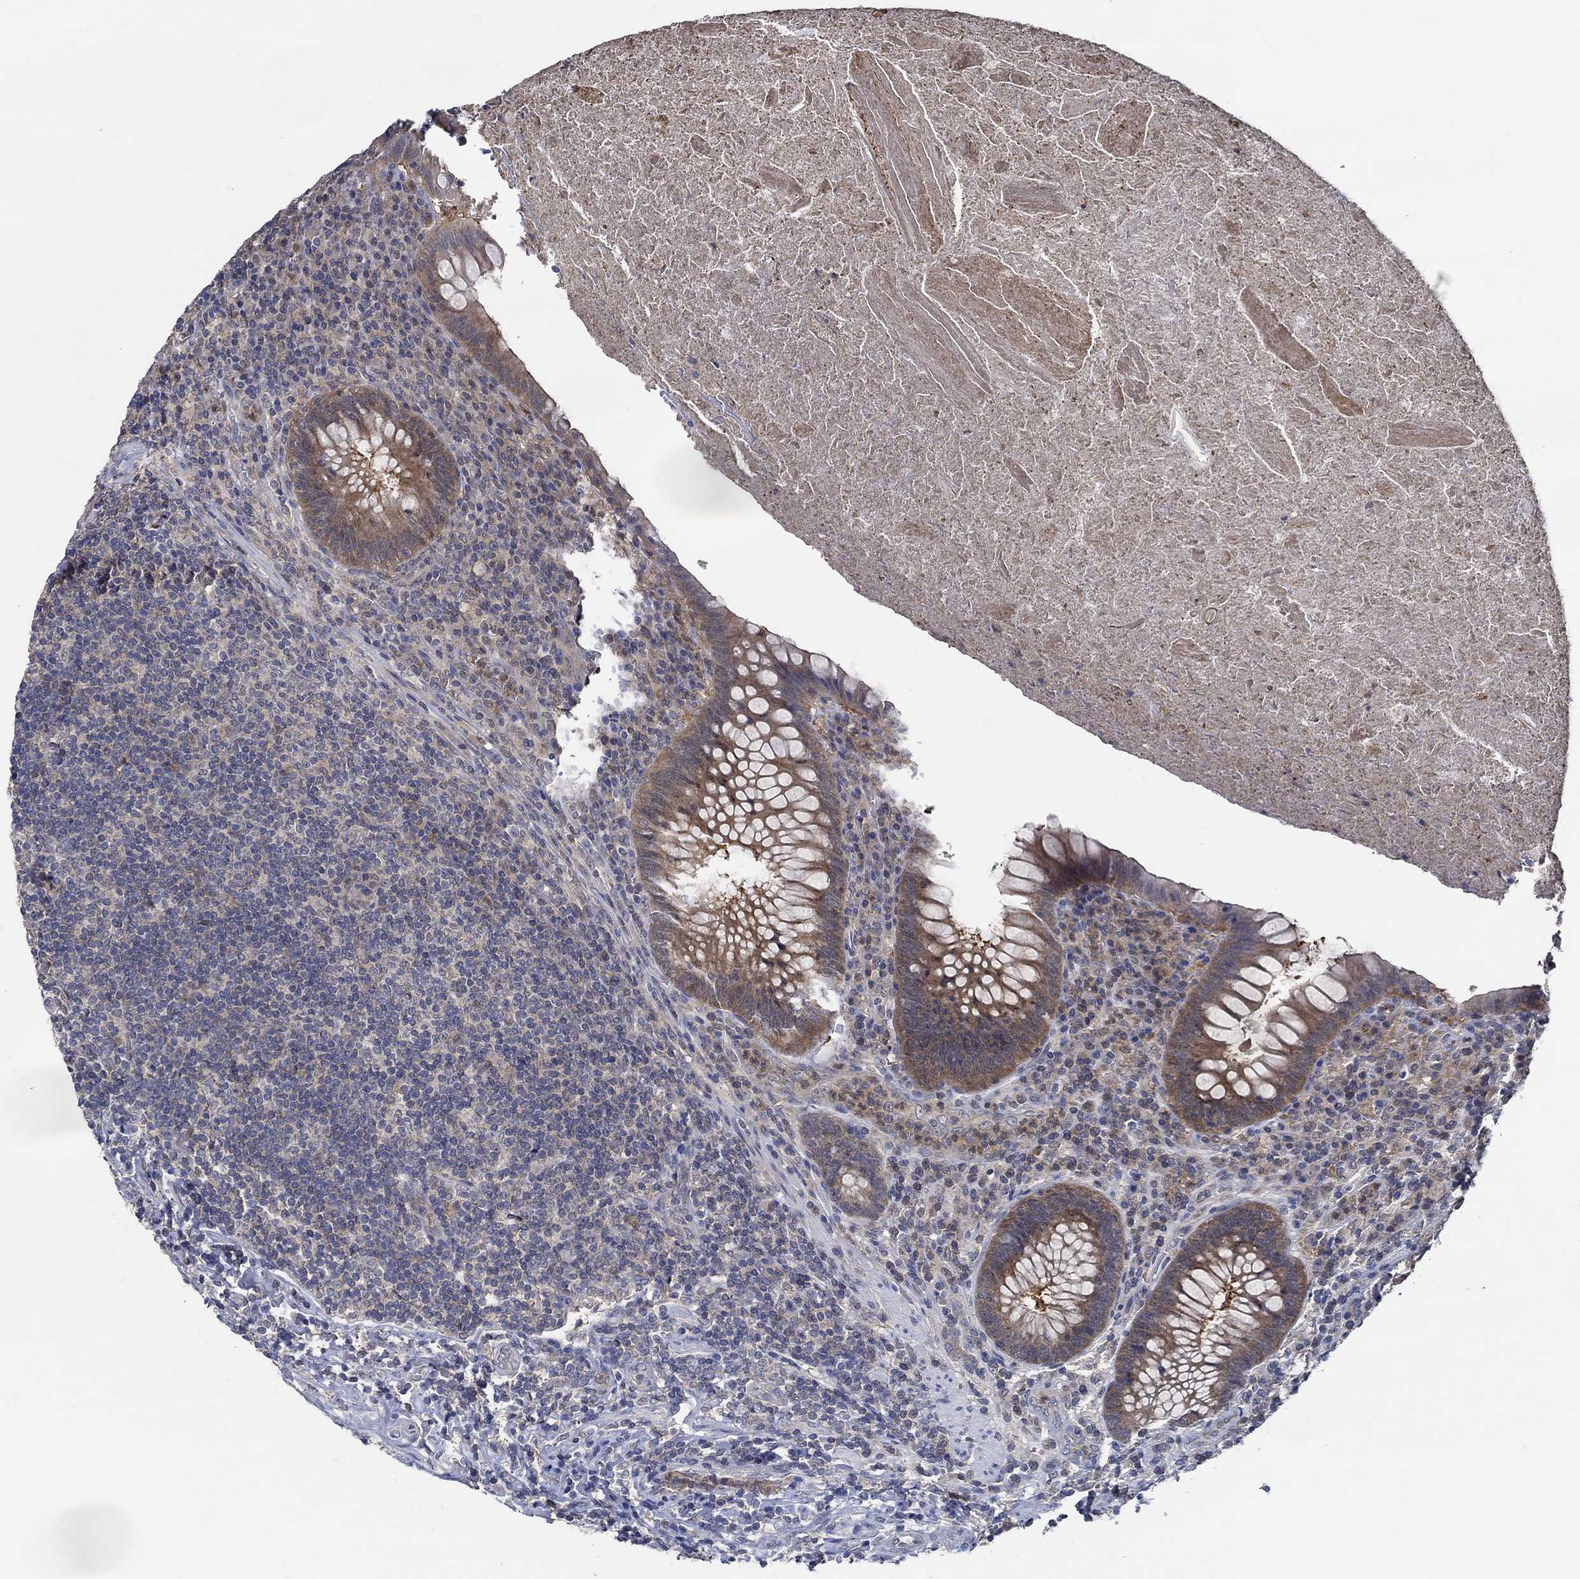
{"staining": {"intensity": "moderate", "quantity": "<25%", "location": "cytoplasmic/membranous"}, "tissue": "appendix", "cell_type": "Glandular cells", "image_type": "normal", "snomed": [{"axis": "morphology", "description": "Normal tissue, NOS"}, {"axis": "topography", "description": "Appendix"}], "caption": "Protein expression analysis of unremarkable human appendix reveals moderate cytoplasmic/membranous positivity in about <25% of glandular cells. The staining was performed using DAB to visualize the protein expression in brown, while the nuclei were stained in blue with hematoxylin (Magnification: 20x).", "gene": "DACT1", "patient": {"sex": "male", "age": 47}}